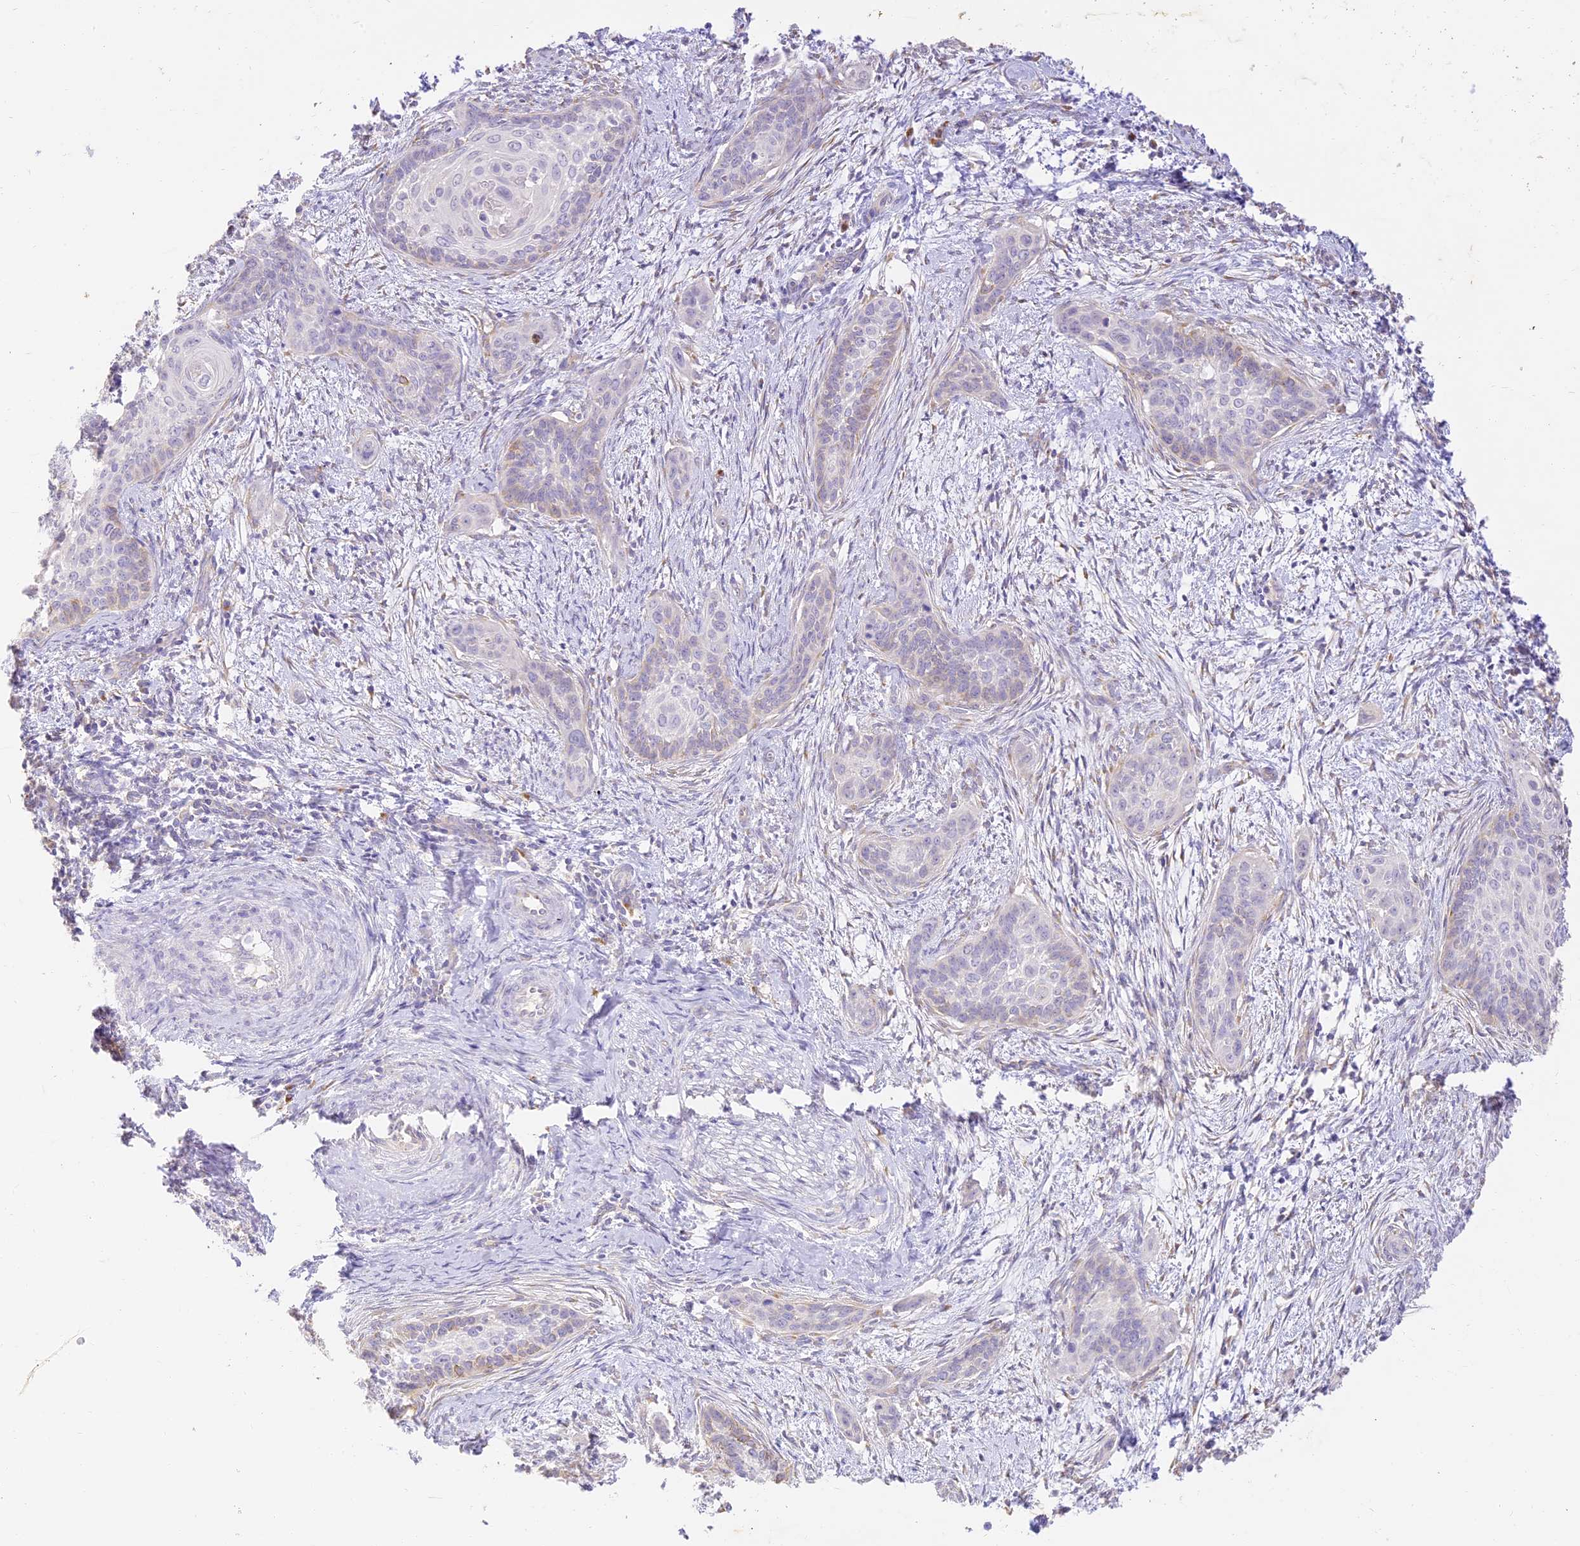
{"staining": {"intensity": "moderate", "quantity": "25%-75%", "location": "cytoplasmic/membranous"}, "tissue": "cervical cancer", "cell_type": "Tumor cells", "image_type": "cancer", "snomed": [{"axis": "morphology", "description": "Squamous cell carcinoma, NOS"}, {"axis": "topography", "description": "Cervix"}], "caption": "A micrograph showing moderate cytoplasmic/membranous expression in approximately 25%-75% of tumor cells in cervical cancer (squamous cell carcinoma), as visualized by brown immunohistochemical staining.", "gene": "SEC13", "patient": {"sex": "female", "age": 33}}